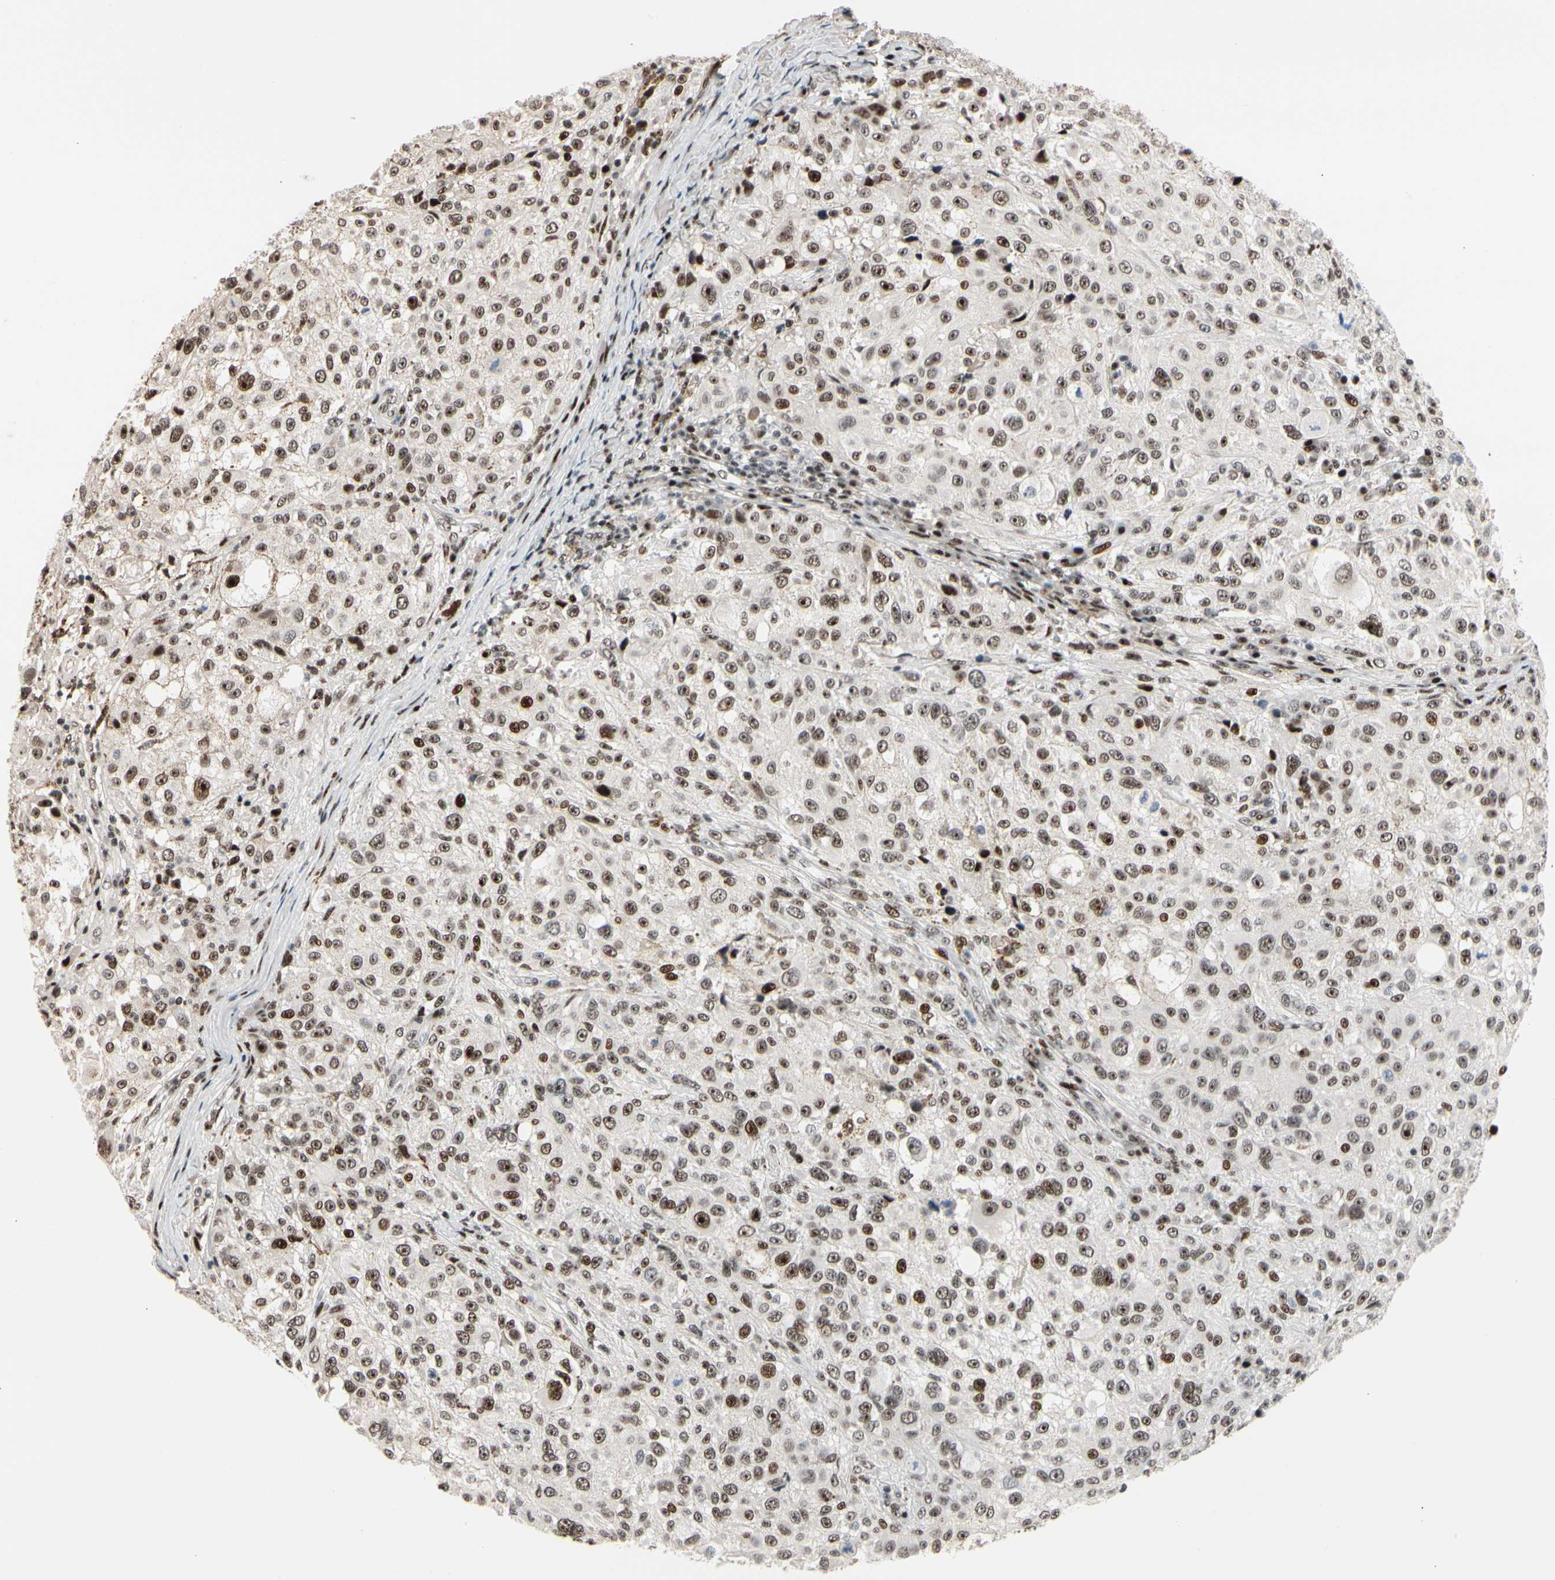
{"staining": {"intensity": "moderate", "quantity": ">75%", "location": "nuclear"}, "tissue": "melanoma", "cell_type": "Tumor cells", "image_type": "cancer", "snomed": [{"axis": "morphology", "description": "Necrosis, NOS"}, {"axis": "morphology", "description": "Malignant melanoma, NOS"}, {"axis": "topography", "description": "Skin"}], "caption": "High-power microscopy captured an immunohistochemistry (IHC) histopathology image of malignant melanoma, revealing moderate nuclear expression in approximately >75% of tumor cells.", "gene": "FOXO3", "patient": {"sex": "female", "age": 87}}